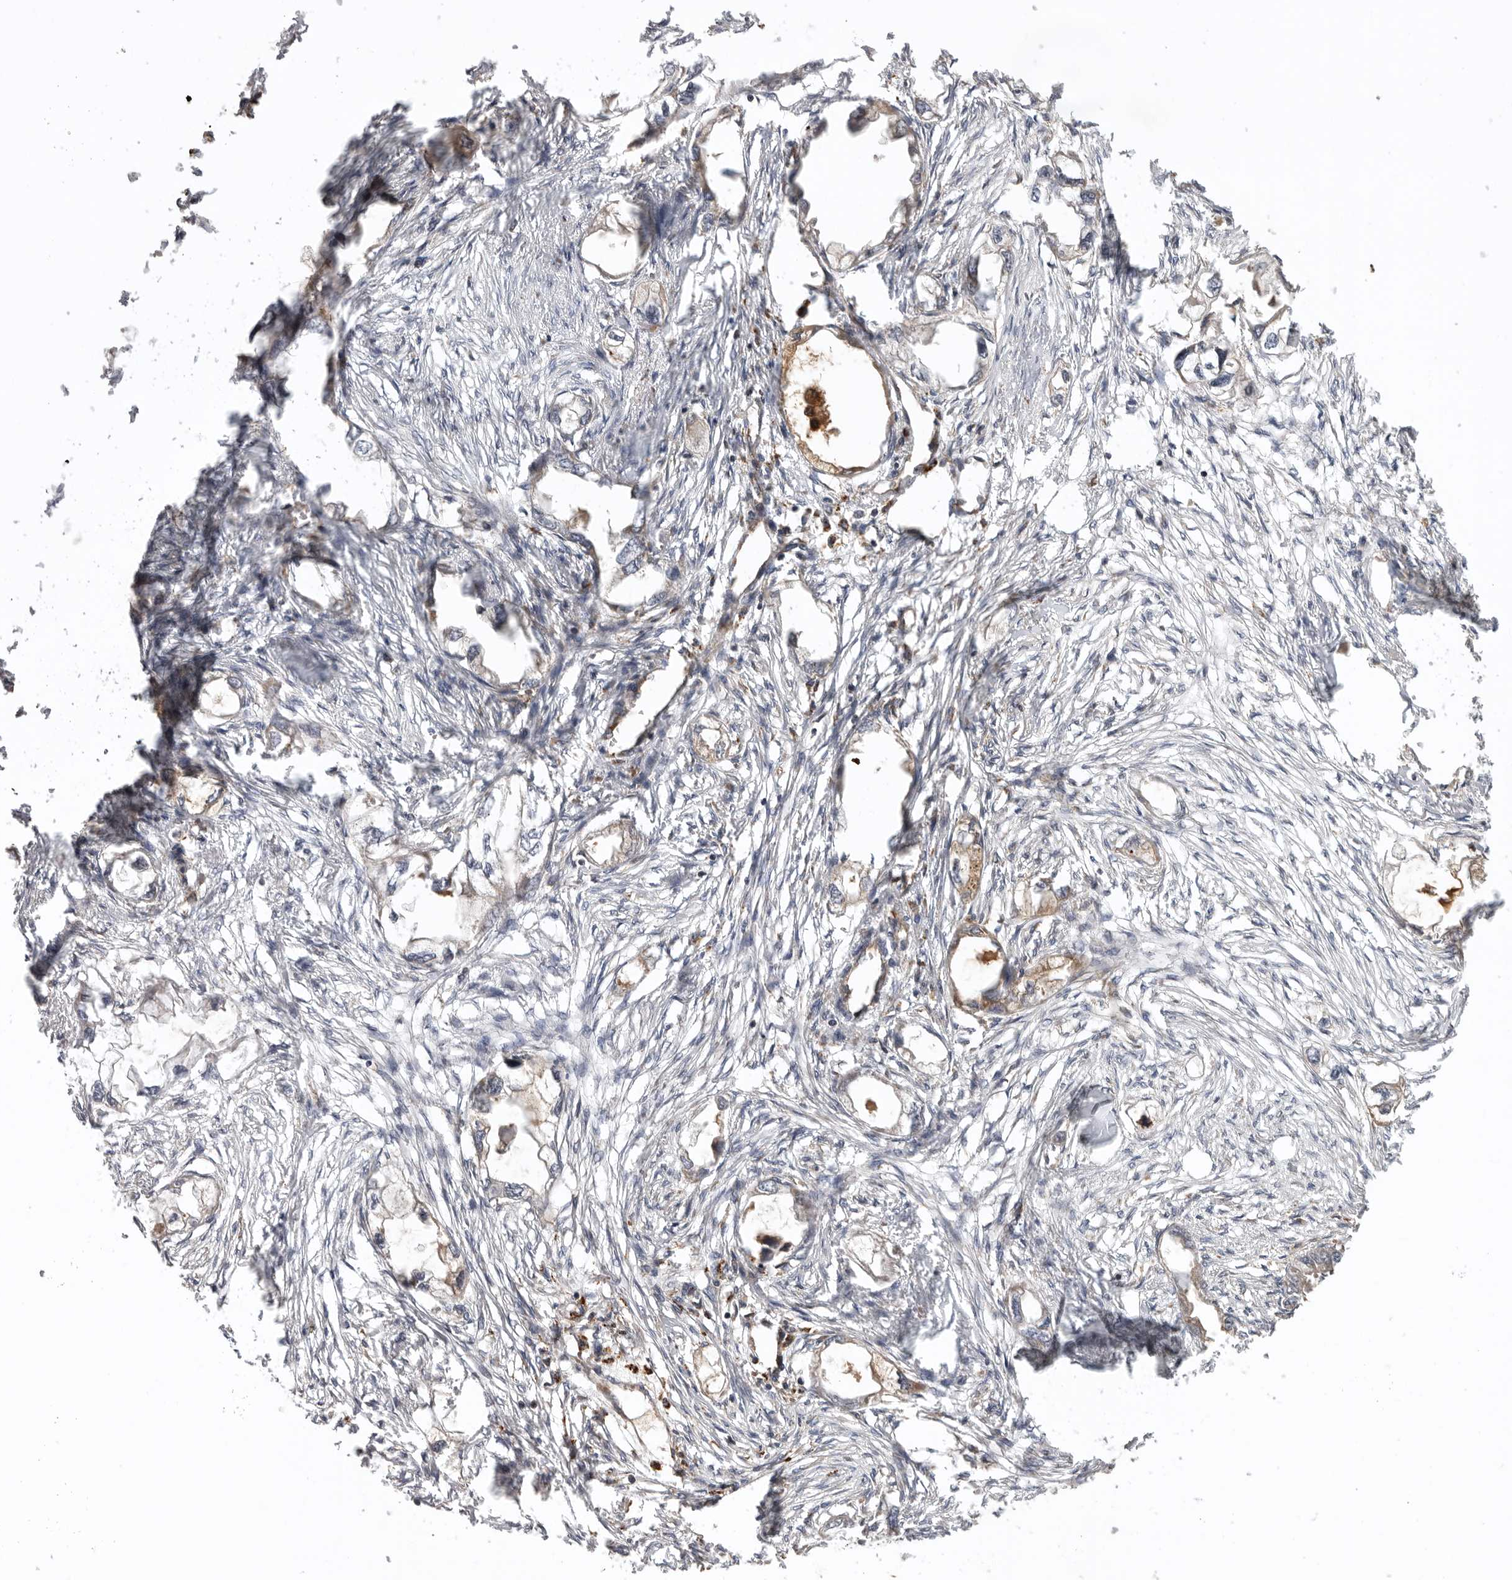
{"staining": {"intensity": "moderate", "quantity": "<25%", "location": "cytoplasmic/membranous"}, "tissue": "endometrial cancer", "cell_type": "Tumor cells", "image_type": "cancer", "snomed": [{"axis": "morphology", "description": "Adenocarcinoma, NOS"}, {"axis": "morphology", "description": "Adenocarcinoma, metastatic, NOS"}, {"axis": "topography", "description": "Adipose tissue"}, {"axis": "topography", "description": "Endometrium"}], "caption": "Moderate cytoplasmic/membranous protein staining is present in approximately <25% of tumor cells in adenocarcinoma (endometrial).", "gene": "DHDDS", "patient": {"sex": "female", "age": 67}}